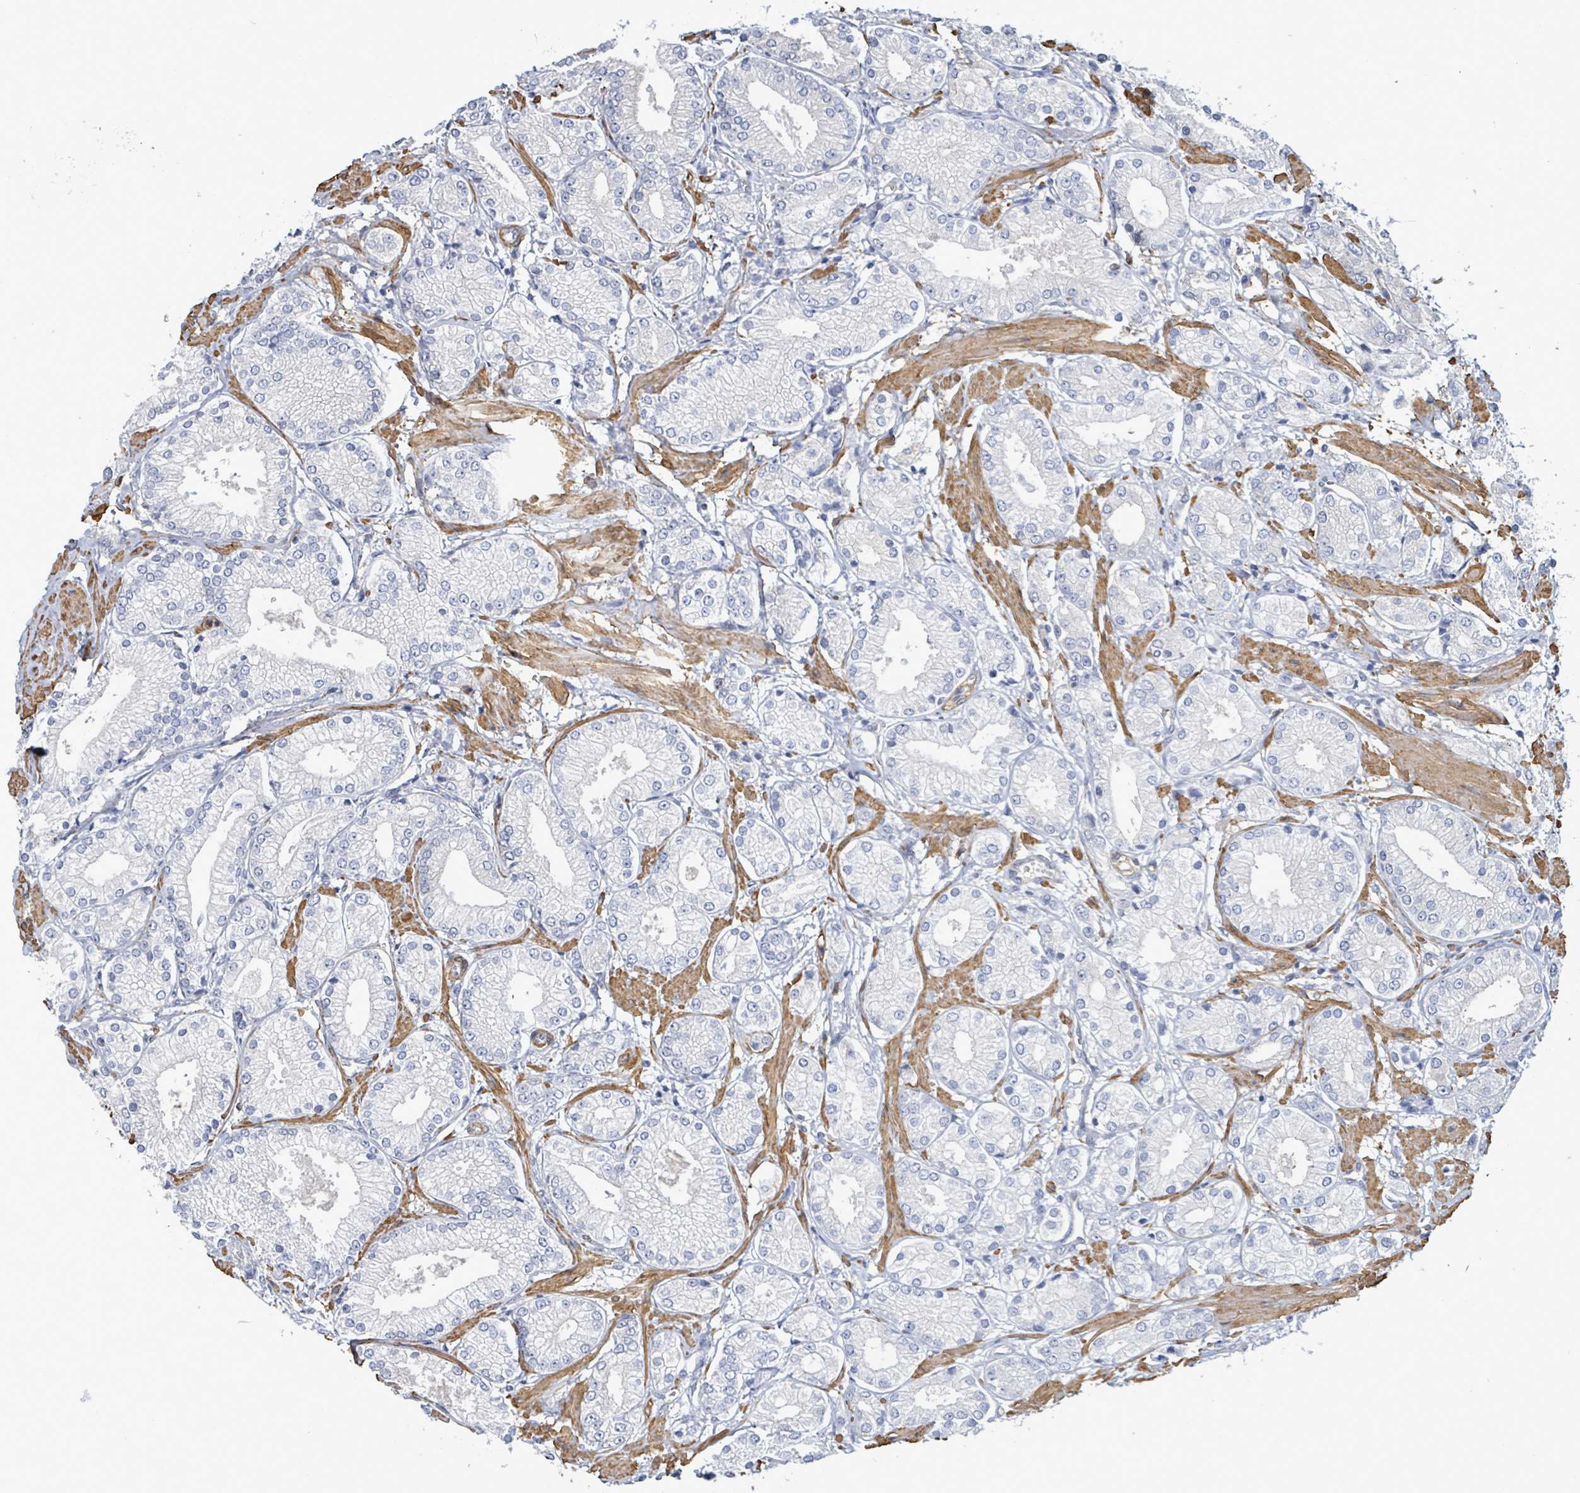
{"staining": {"intensity": "negative", "quantity": "none", "location": "none"}, "tissue": "prostate cancer", "cell_type": "Tumor cells", "image_type": "cancer", "snomed": [{"axis": "morphology", "description": "Adenocarcinoma, High grade"}, {"axis": "topography", "description": "Prostate and seminal vesicle, NOS"}], "caption": "Human prostate cancer stained for a protein using immunohistochemistry (IHC) demonstrates no expression in tumor cells.", "gene": "DMRTC1B", "patient": {"sex": "male", "age": 64}}